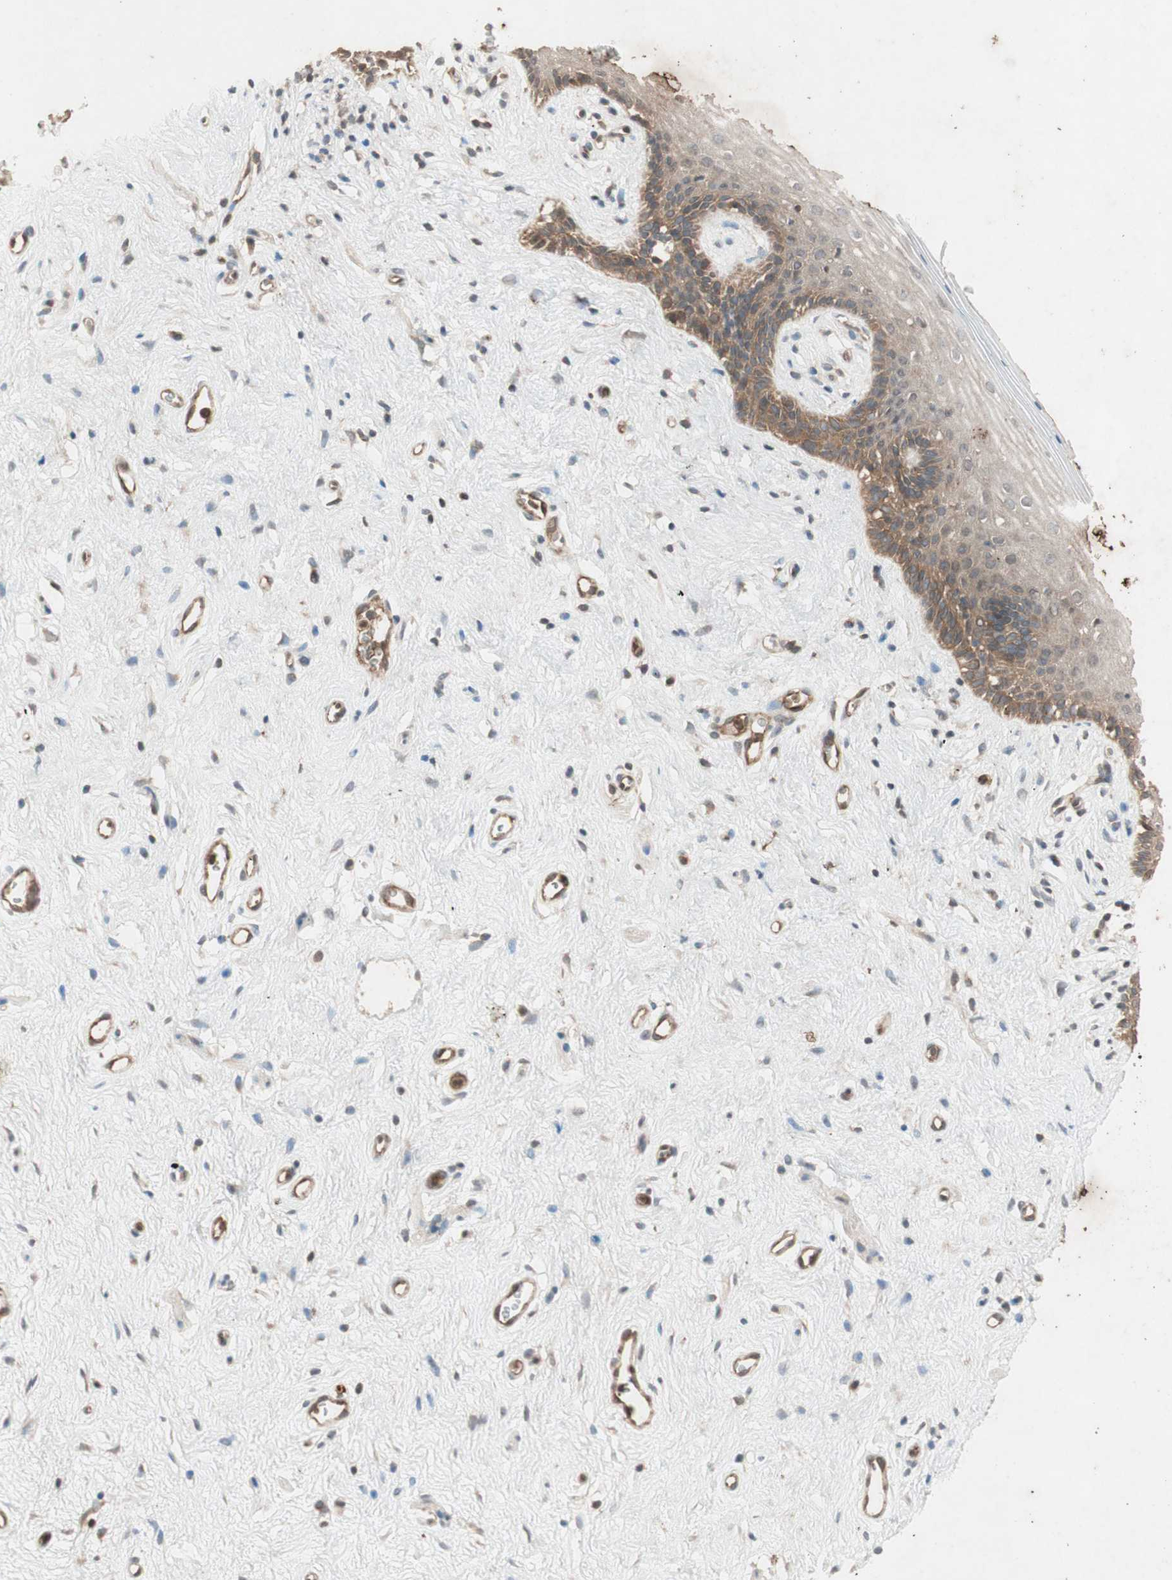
{"staining": {"intensity": "moderate", "quantity": "25%-75%", "location": "cytoplasmic/membranous"}, "tissue": "vagina", "cell_type": "Squamous epithelial cells", "image_type": "normal", "snomed": [{"axis": "morphology", "description": "Normal tissue, NOS"}, {"axis": "topography", "description": "Vagina"}], "caption": "High-magnification brightfield microscopy of unremarkable vagina stained with DAB (3,3'-diaminobenzidine) (brown) and counterstained with hematoxylin (blue). squamous epithelial cells exhibit moderate cytoplasmic/membranous staining is identified in about25%-75% of cells. The protein is stained brown, and the nuclei are stained in blue (DAB (3,3'-diaminobenzidine) IHC with brightfield microscopy, high magnification).", "gene": "EPHA8", "patient": {"sex": "female", "age": 44}}